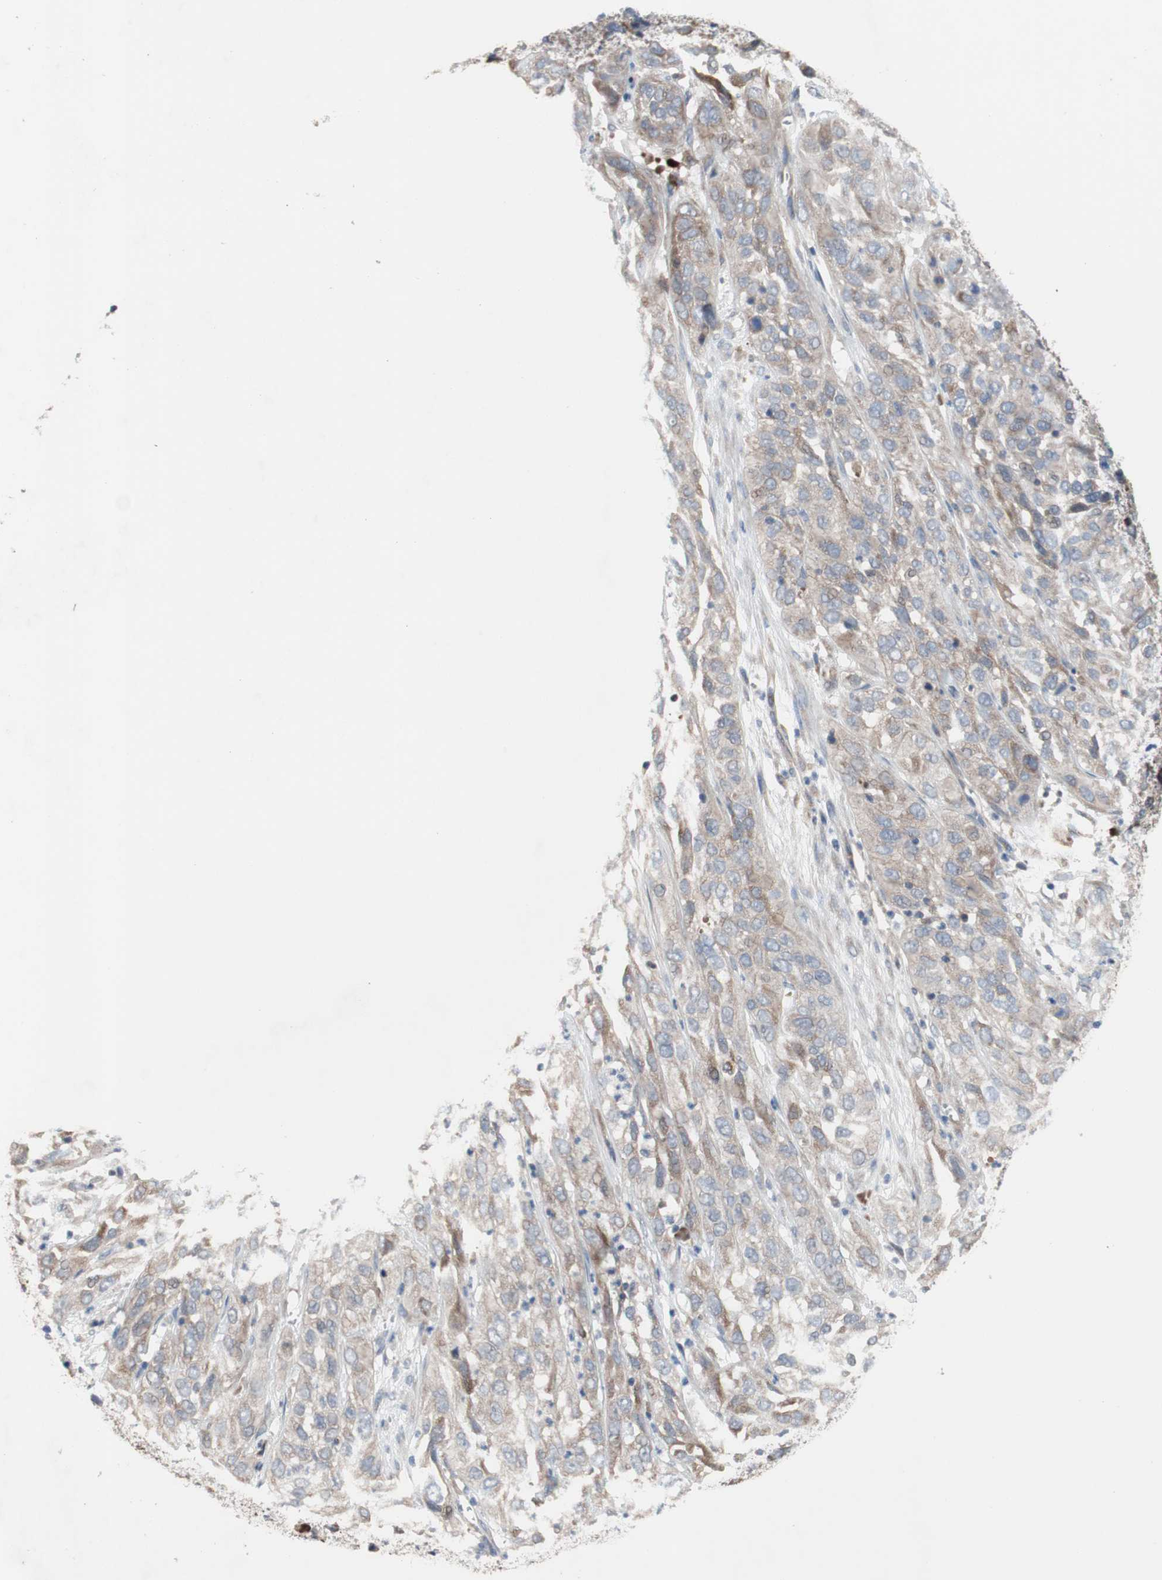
{"staining": {"intensity": "moderate", "quantity": ">75%", "location": "cytoplasmic/membranous"}, "tissue": "cervical cancer", "cell_type": "Tumor cells", "image_type": "cancer", "snomed": [{"axis": "morphology", "description": "Squamous cell carcinoma, NOS"}, {"axis": "topography", "description": "Cervix"}], "caption": "Protein expression analysis of squamous cell carcinoma (cervical) shows moderate cytoplasmic/membranous positivity in about >75% of tumor cells.", "gene": "TTC14", "patient": {"sex": "female", "age": 32}}